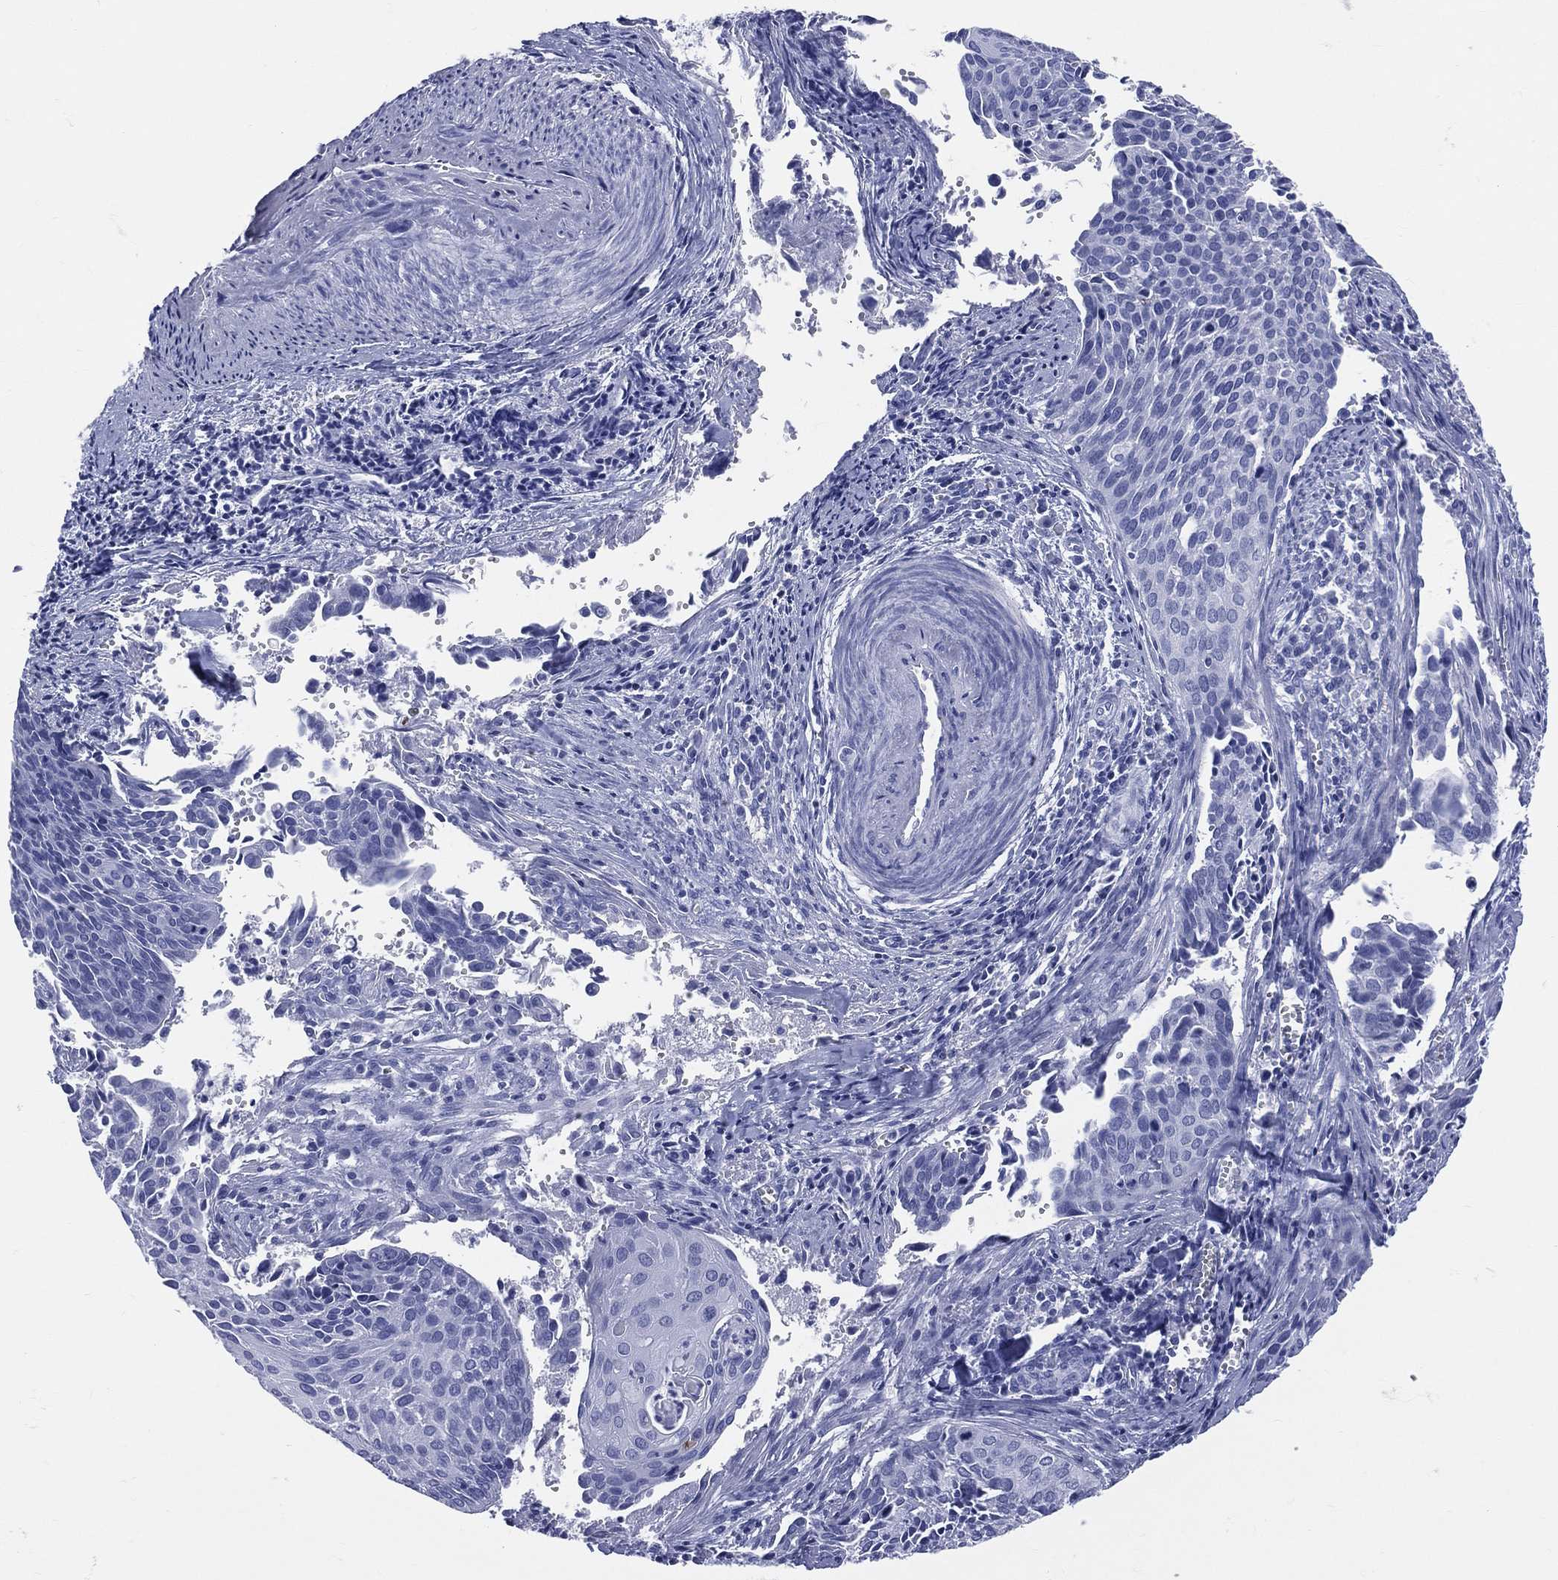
{"staining": {"intensity": "negative", "quantity": "none", "location": "none"}, "tissue": "cervical cancer", "cell_type": "Tumor cells", "image_type": "cancer", "snomed": [{"axis": "morphology", "description": "Squamous cell carcinoma, NOS"}, {"axis": "topography", "description": "Cervix"}], "caption": "Tumor cells are negative for brown protein staining in squamous cell carcinoma (cervical).", "gene": "CYLC1", "patient": {"sex": "female", "age": 29}}